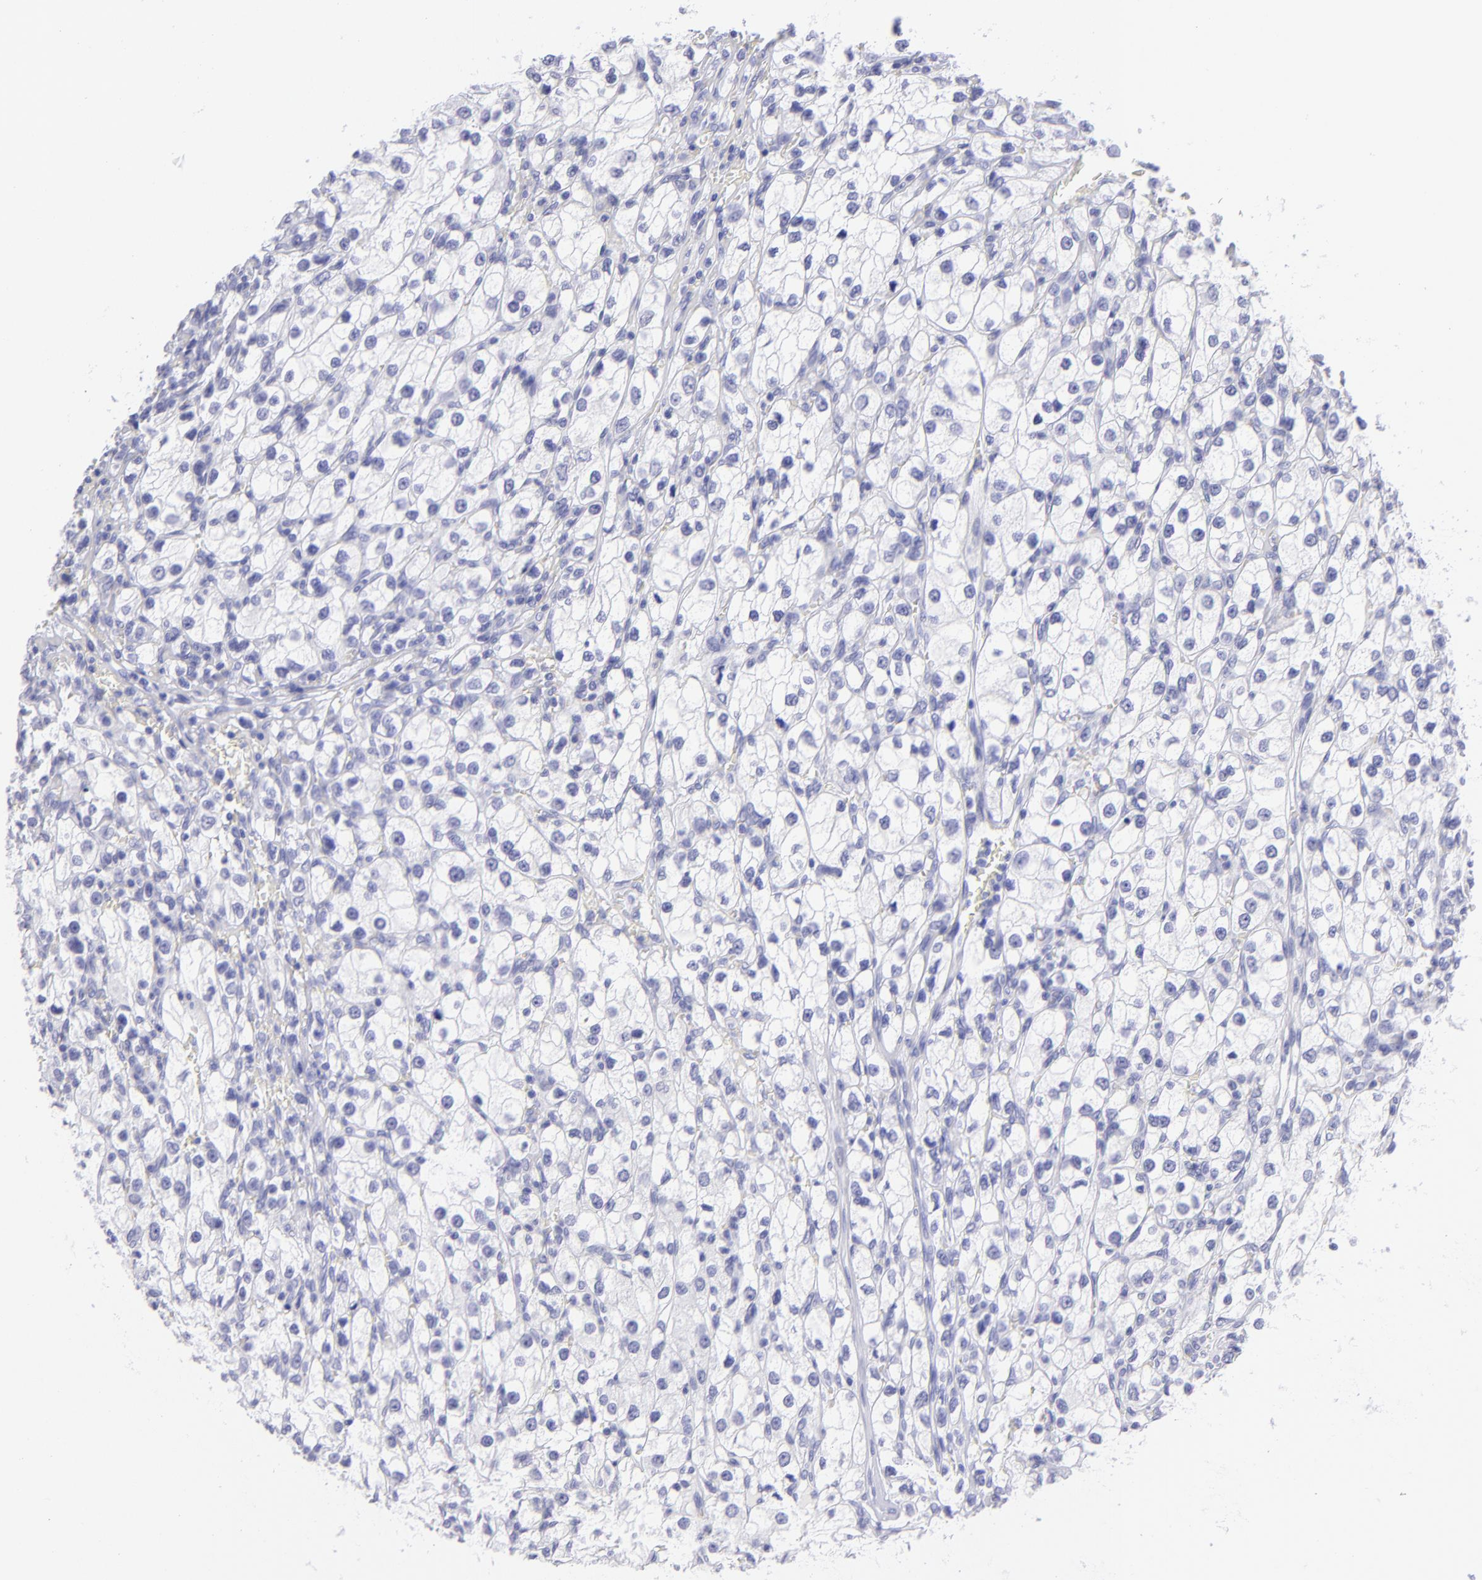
{"staining": {"intensity": "negative", "quantity": "none", "location": "none"}, "tissue": "renal cancer", "cell_type": "Tumor cells", "image_type": "cancer", "snomed": [{"axis": "morphology", "description": "Adenocarcinoma, NOS"}, {"axis": "topography", "description": "Kidney"}], "caption": "The micrograph exhibits no significant expression in tumor cells of adenocarcinoma (renal). (Brightfield microscopy of DAB (3,3'-diaminobenzidine) immunohistochemistry at high magnification).", "gene": "SLC1A3", "patient": {"sex": "female", "age": 62}}